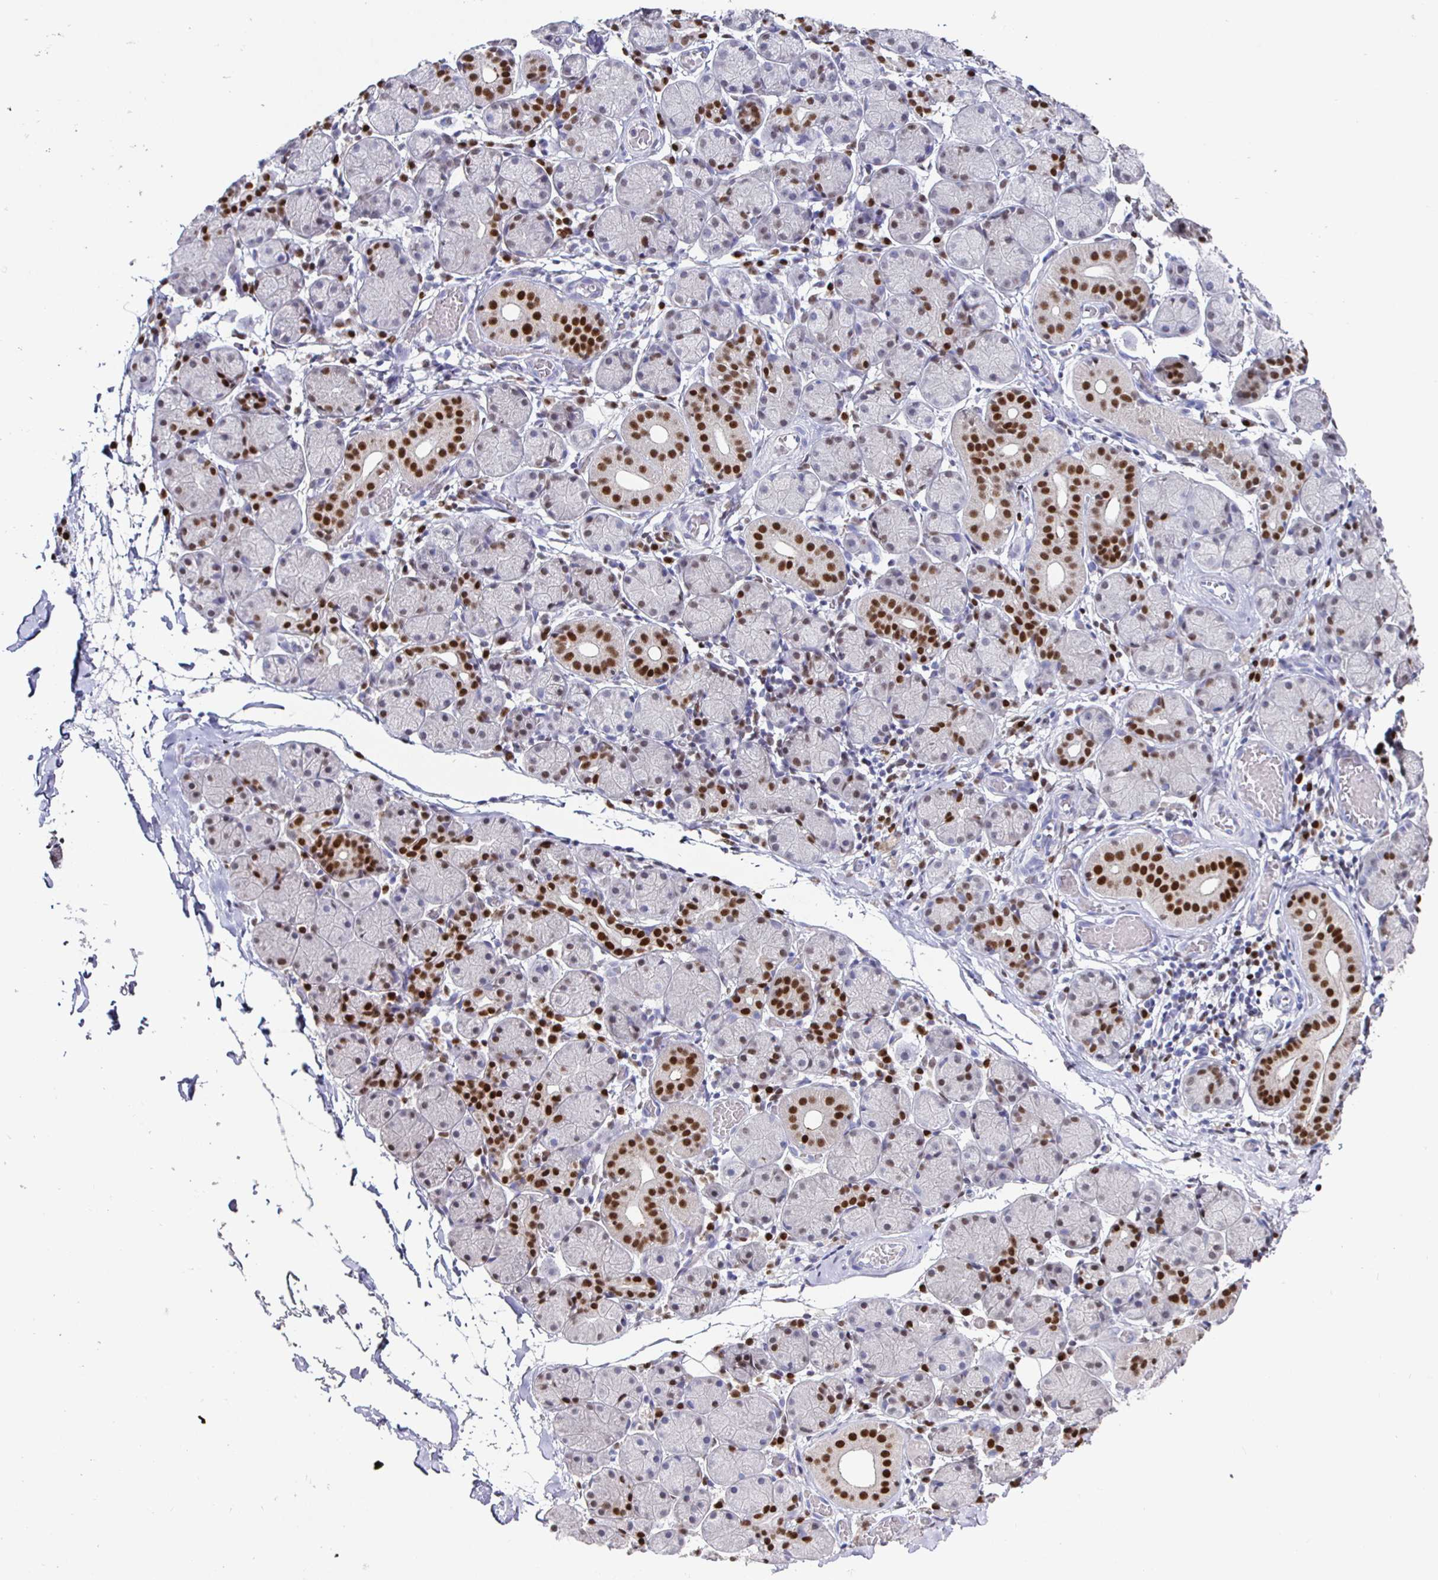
{"staining": {"intensity": "strong", "quantity": "<25%", "location": "nuclear"}, "tissue": "salivary gland", "cell_type": "Glandular cells", "image_type": "normal", "snomed": [{"axis": "morphology", "description": "Normal tissue, NOS"}, {"axis": "topography", "description": "Salivary gland"}], "caption": "A photomicrograph of human salivary gland stained for a protein exhibits strong nuclear brown staining in glandular cells. Nuclei are stained in blue.", "gene": "RUNX2", "patient": {"sex": "female", "age": 24}}